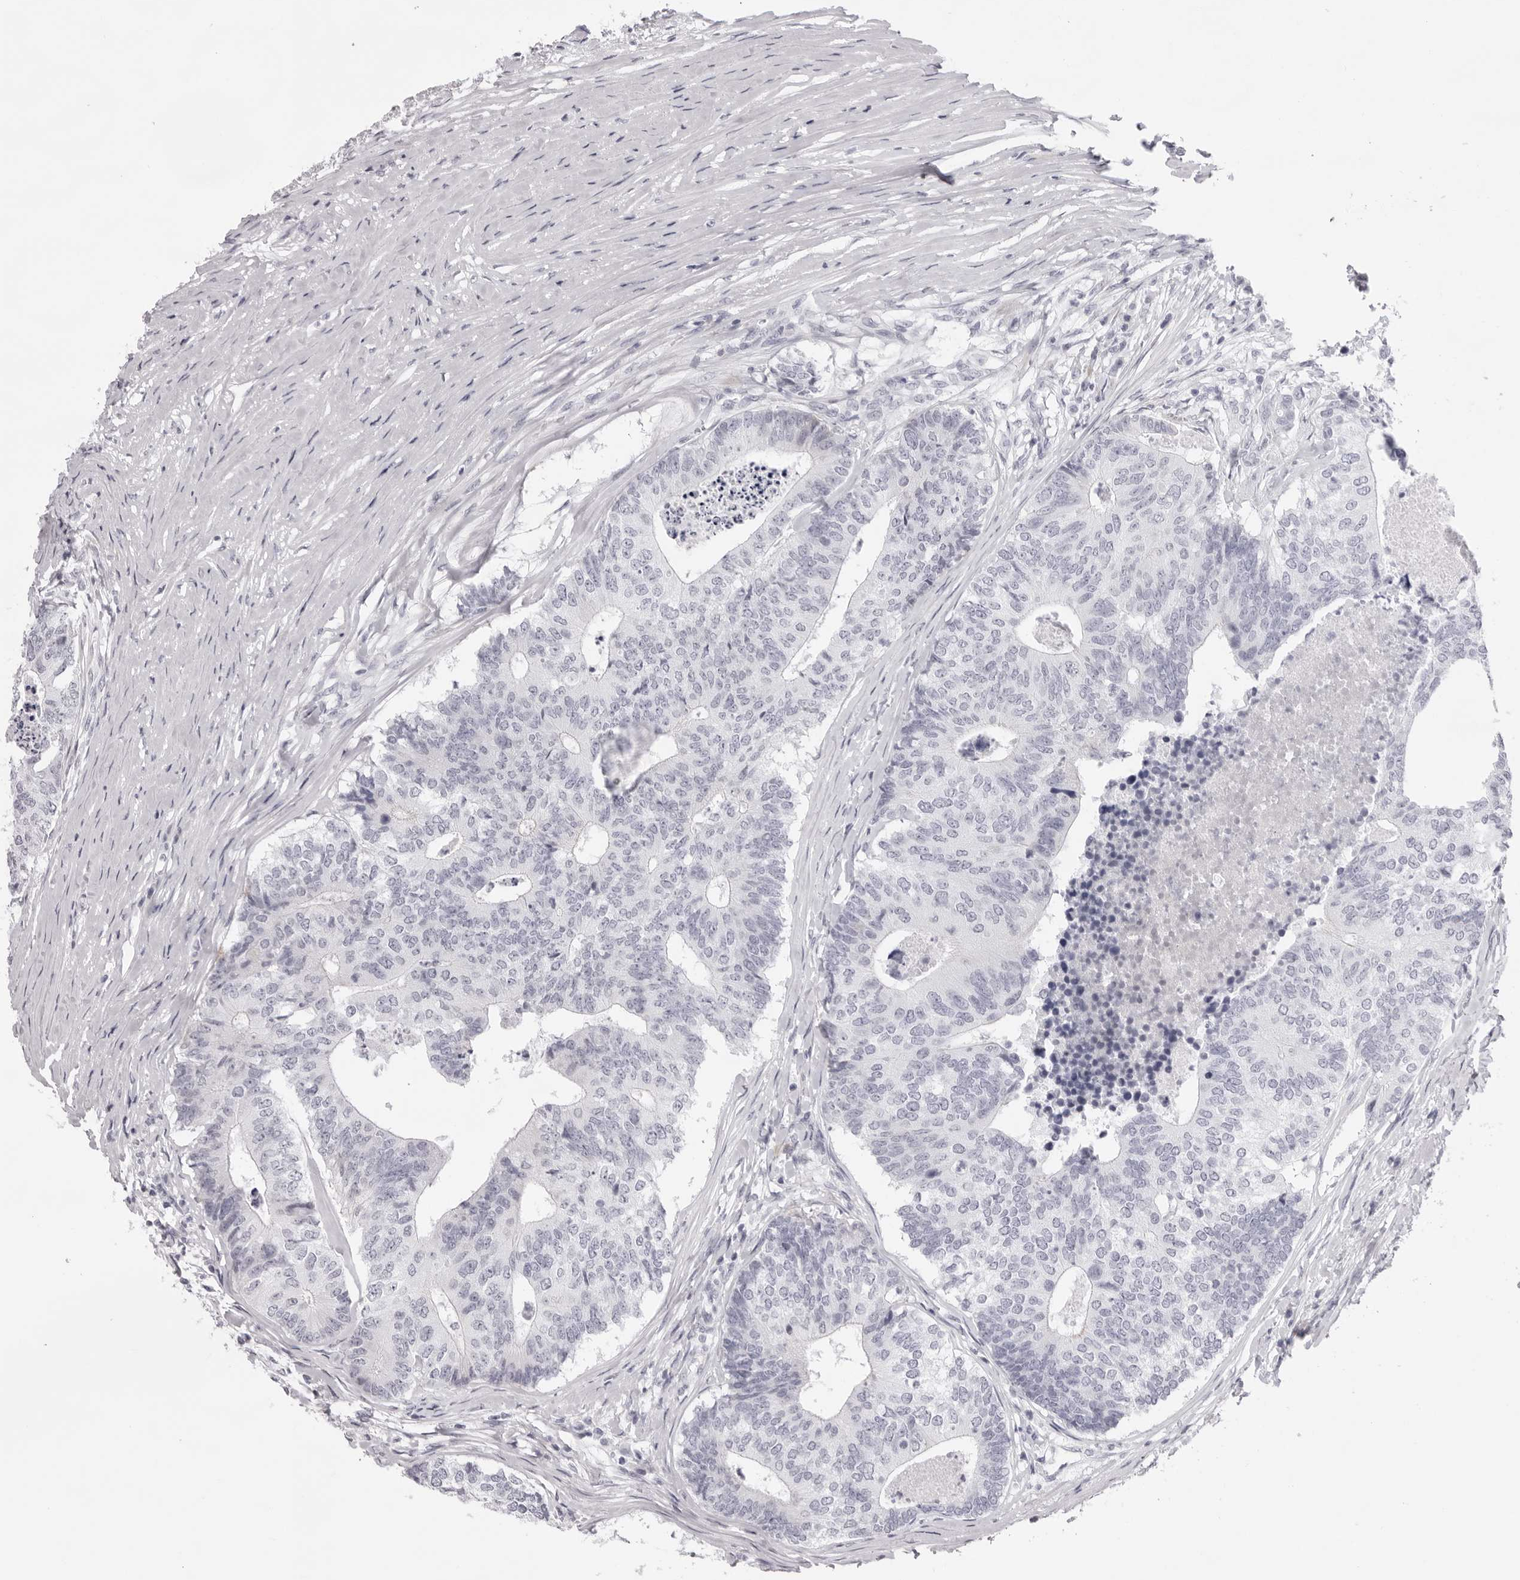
{"staining": {"intensity": "negative", "quantity": "none", "location": "none"}, "tissue": "colorectal cancer", "cell_type": "Tumor cells", "image_type": "cancer", "snomed": [{"axis": "morphology", "description": "Adenocarcinoma, NOS"}, {"axis": "topography", "description": "Colon"}], "caption": "An immunohistochemistry histopathology image of colorectal adenocarcinoma is shown. There is no staining in tumor cells of colorectal adenocarcinoma. (DAB (3,3'-diaminobenzidine) IHC, high magnification).", "gene": "SMIM2", "patient": {"sex": "female", "age": 67}}